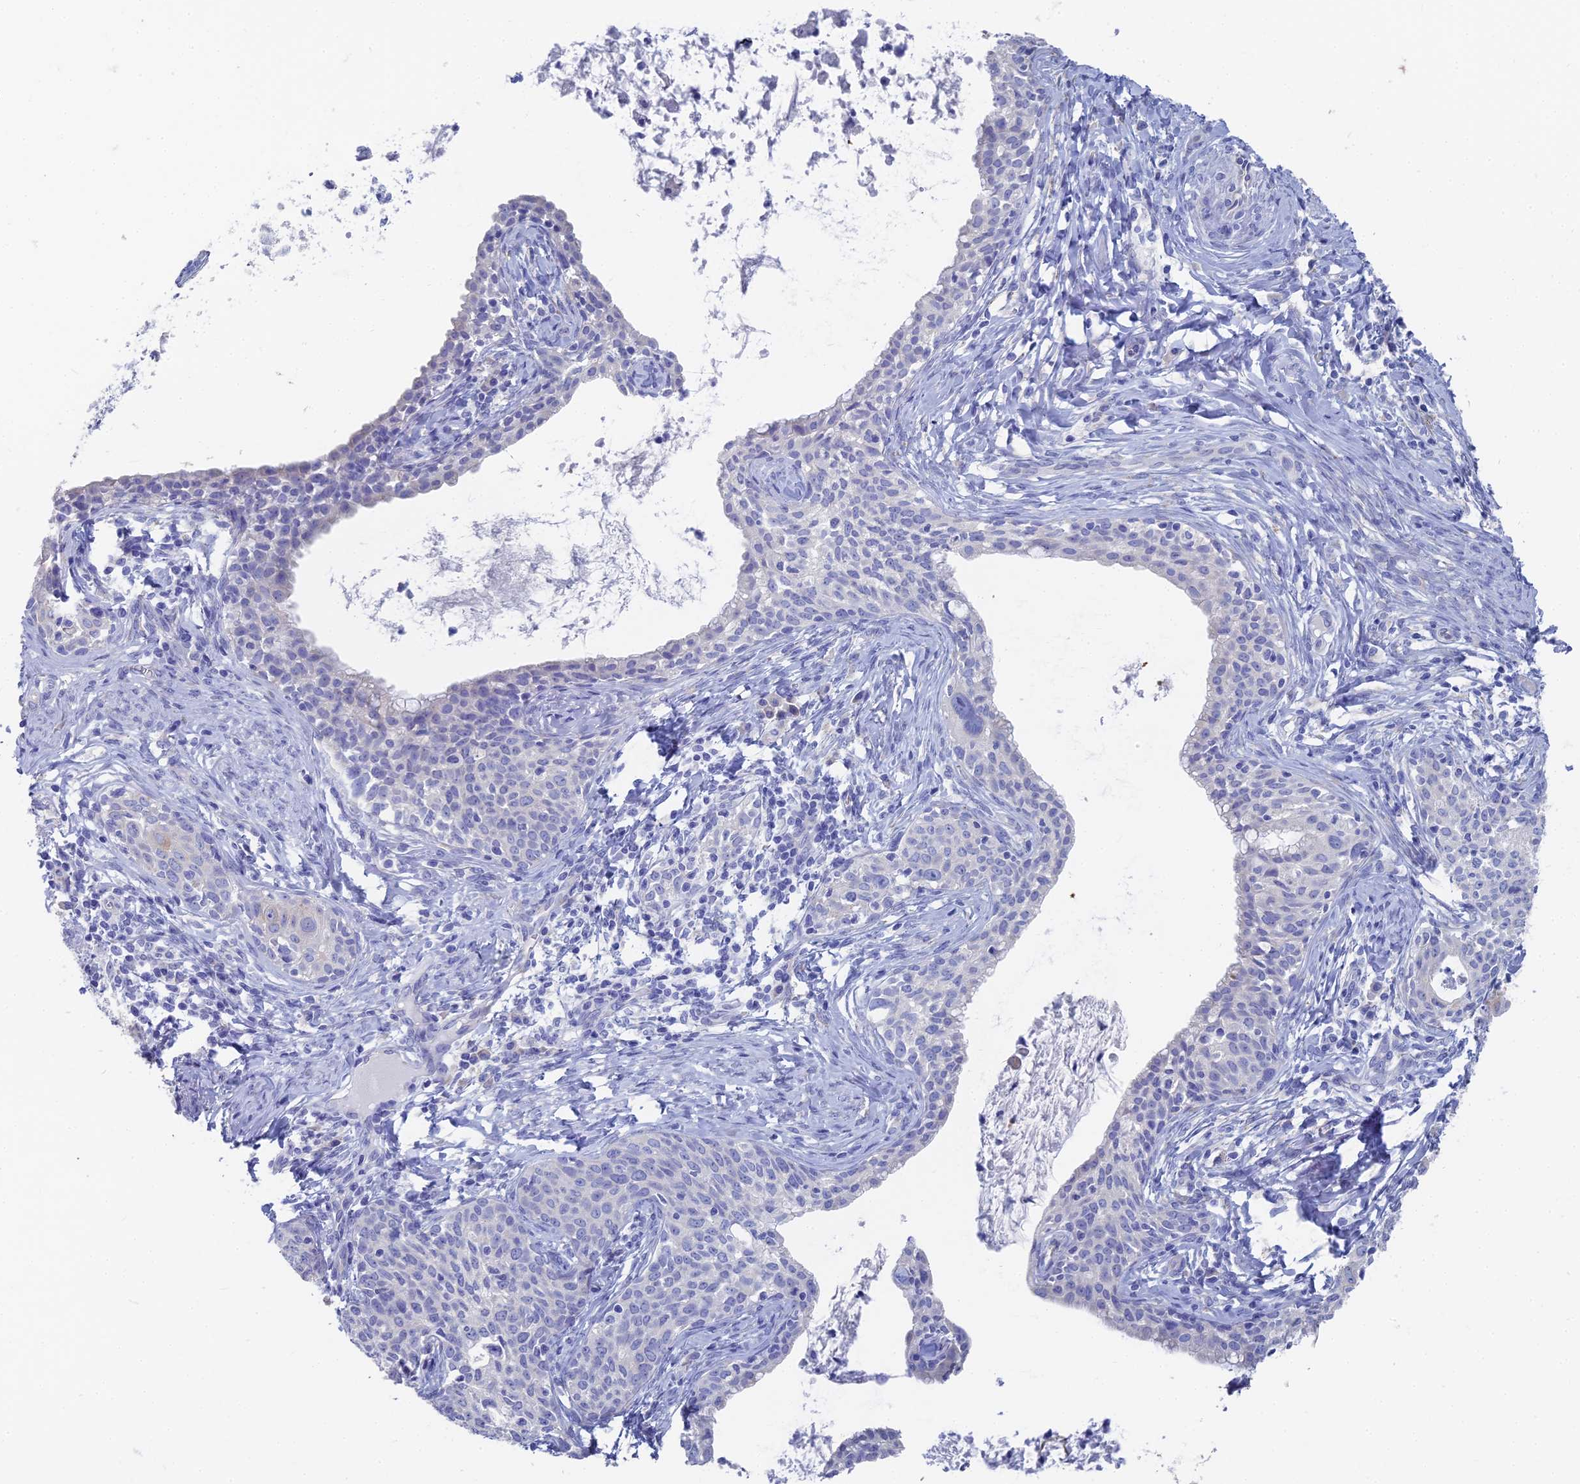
{"staining": {"intensity": "negative", "quantity": "none", "location": "none"}, "tissue": "cervical cancer", "cell_type": "Tumor cells", "image_type": "cancer", "snomed": [{"axis": "morphology", "description": "Squamous cell carcinoma, NOS"}, {"axis": "topography", "description": "Cervix"}], "caption": "Cervical cancer stained for a protein using IHC reveals no expression tumor cells.", "gene": "TNNT3", "patient": {"sex": "female", "age": 52}}